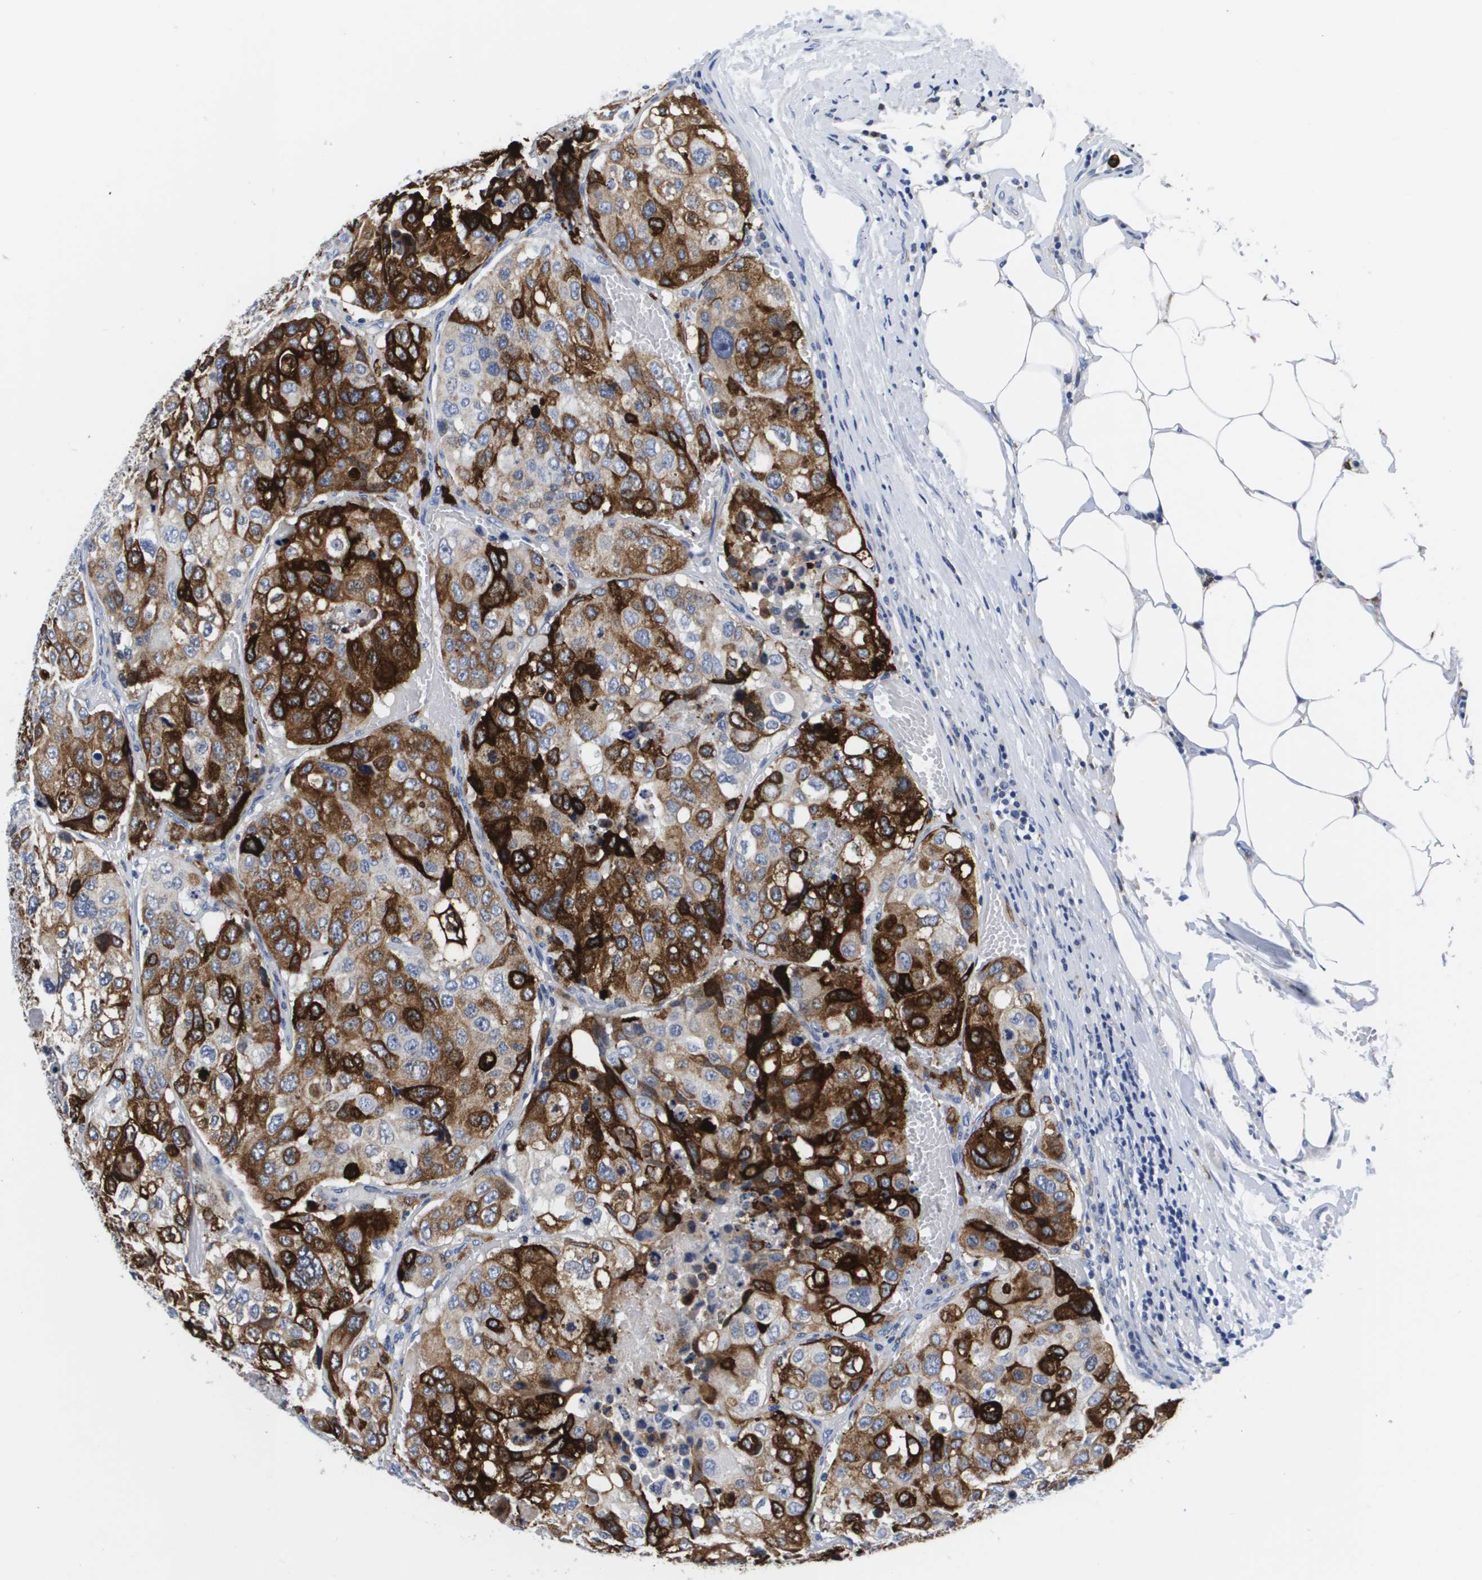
{"staining": {"intensity": "strong", "quantity": "25%-75%", "location": "cytoplasmic/membranous"}, "tissue": "urothelial cancer", "cell_type": "Tumor cells", "image_type": "cancer", "snomed": [{"axis": "morphology", "description": "Urothelial carcinoma, High grade"}, {"axis": "topography", "description": "Lymph node"}, {"axis": "topography", "description": "Urinary bladder"}], "caption": "High-magnification brightfield microscopy of urothelial carcinoma (high-grade) stained with DAB (3,3'-diaminobenzidine) (brown) and counterstained with hematoxylin (blue). tumor cells exhibit strong cytoplasmic/membranous expression is appreciated in about25%-75% of cells. The staining was performed using DAB to visualize the protein expression in brown, while the nuclei were stained in blue with hematoxylin (Magnification: 20x).", "gene": "HMOX1", "patient": {"sex": "male", "age": 51}}